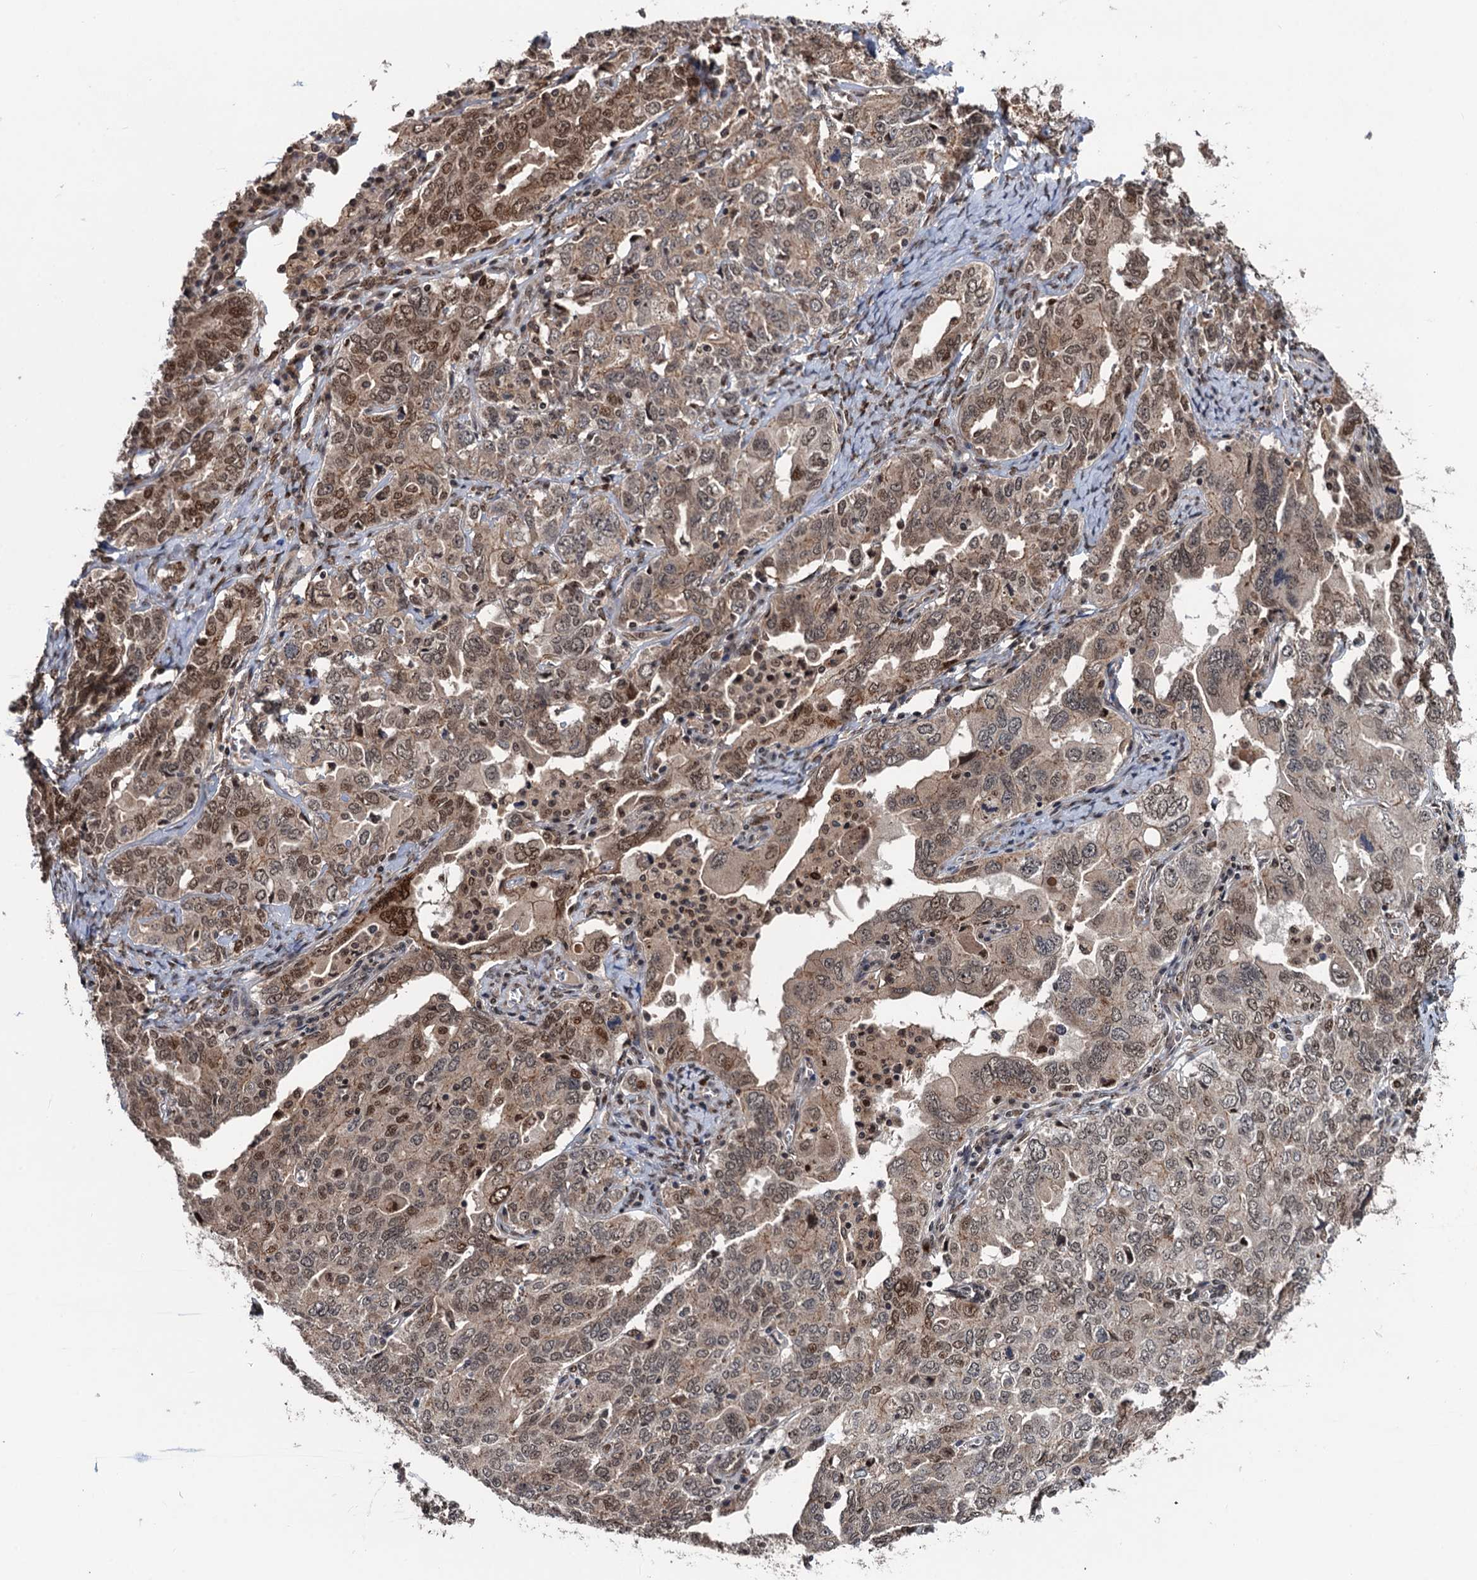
{"staining": {"intensity": "moderate", "quantity": "25%-75%", "location": "nuclear"}, "tissue": "ovarian cancer", "cell_type": "Tumor cells", "image_type": "cancer", "snomed": [{"axis": "morphology", "description": "Carcinoma, endometroid"}, {"axis": "topography", "description": "Ovary"}], "caption": "Protein expression analysis of human endometroid carcinoma (ovarian) reveals moderate nuclear positivity in about 25%-75% of tumor cells. (DAB IHC with brightfield microscopy, high magnification).", "gene": "RASSF4", "patient": {"sex": "female", "age": 62}}